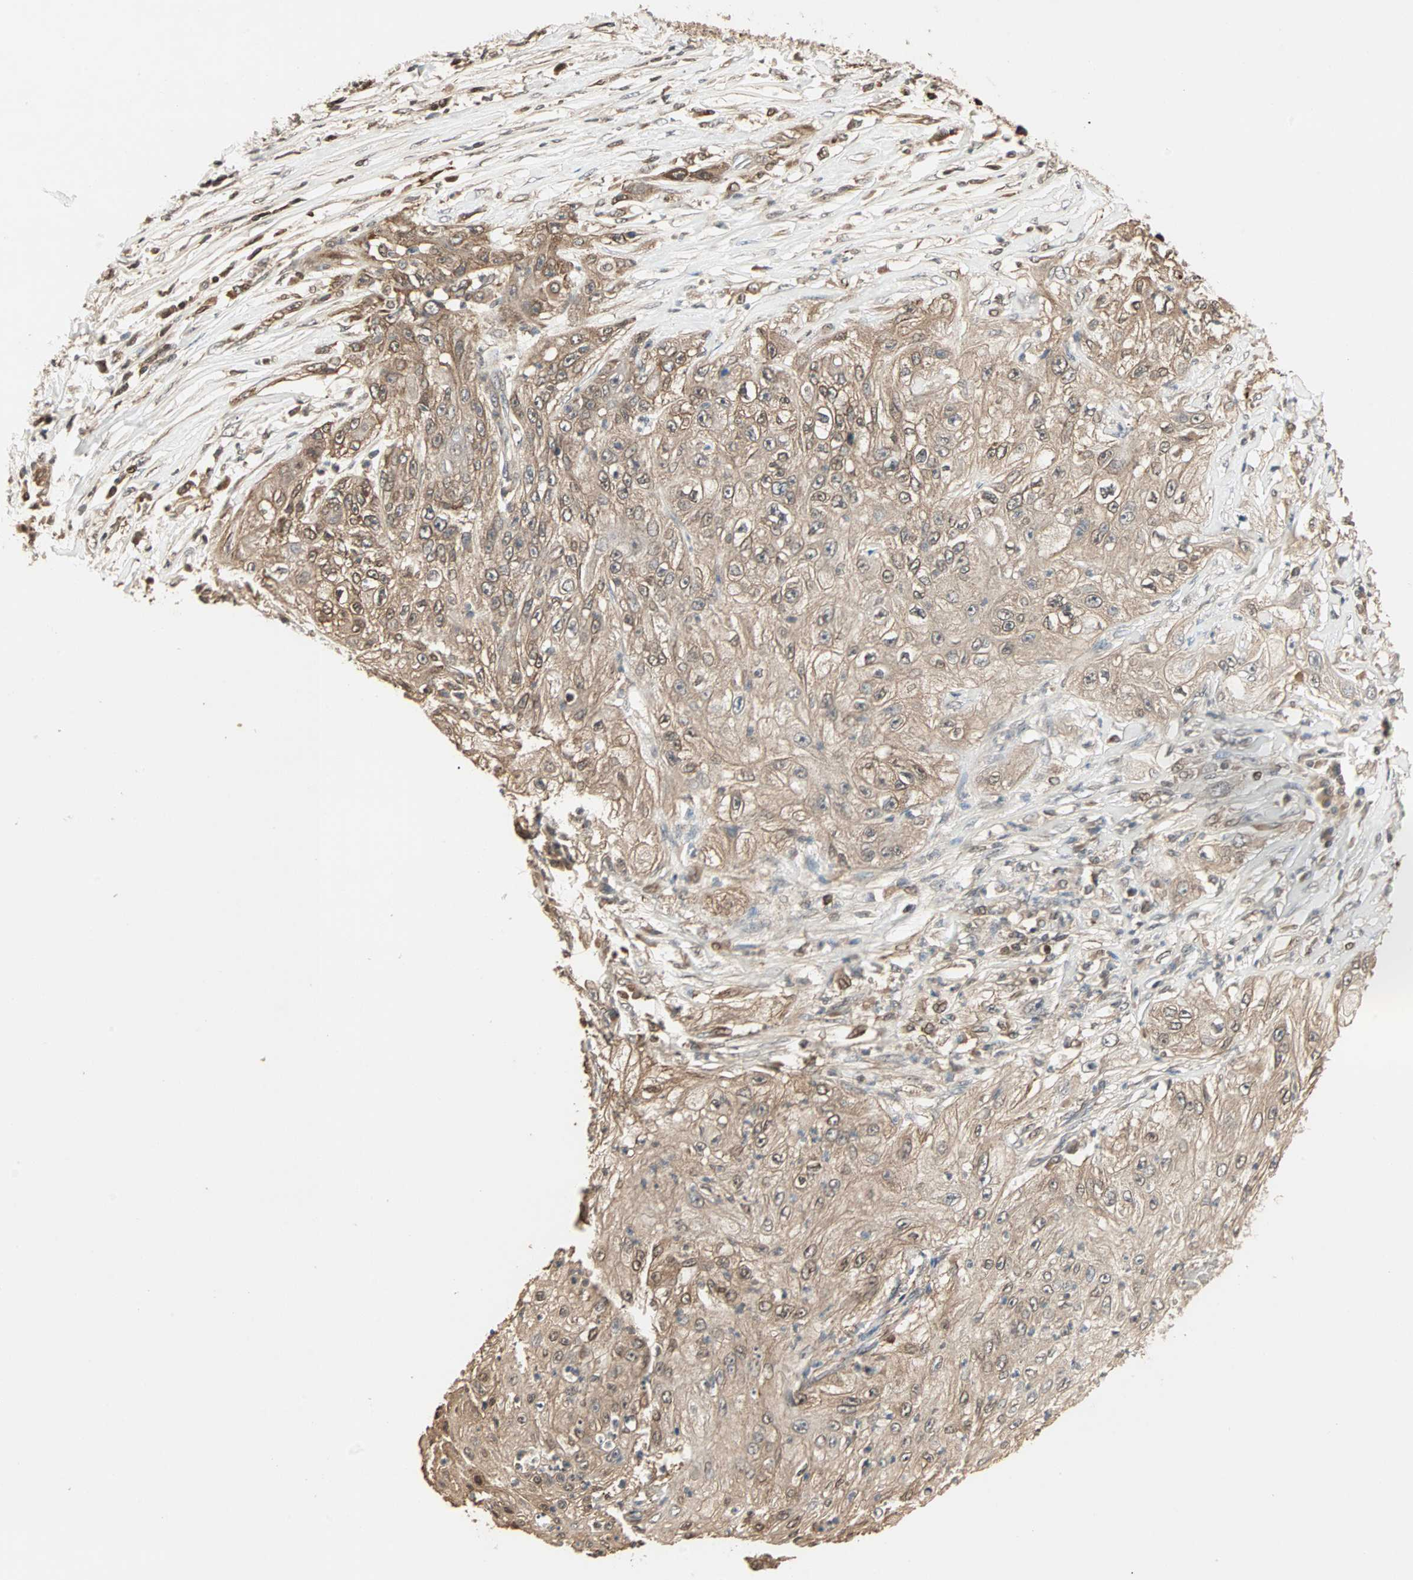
{"staining": {"intensity": "moderate", "quantity": ">75%", "location": "cytoplasmic/membranous,nuclear"}, "tissue": "lung cancer", "cell_type": "Tumor cells", "image_type": "cancer", "snomed": [{"axis": "morphology", "description": "Inflammation, NOS"}, {"axis": "morphology", "description": "Squamous cell carcinoma, NOS"}, {"axis": "topography", "description": "Lymph node"}, {"axis": "topography", "description": "Soft tissue"}, {"axis": "topography", "description": "Lung"}], "caption": "Tumor cells exhibit medium levels of moderate cytoplasmic/membranous and nuclear staining in approximately >75% of cells in squamous cell carcinoma (lung).", "gene": "DRG2", "patient": {"sex": "male", "age": 66}}